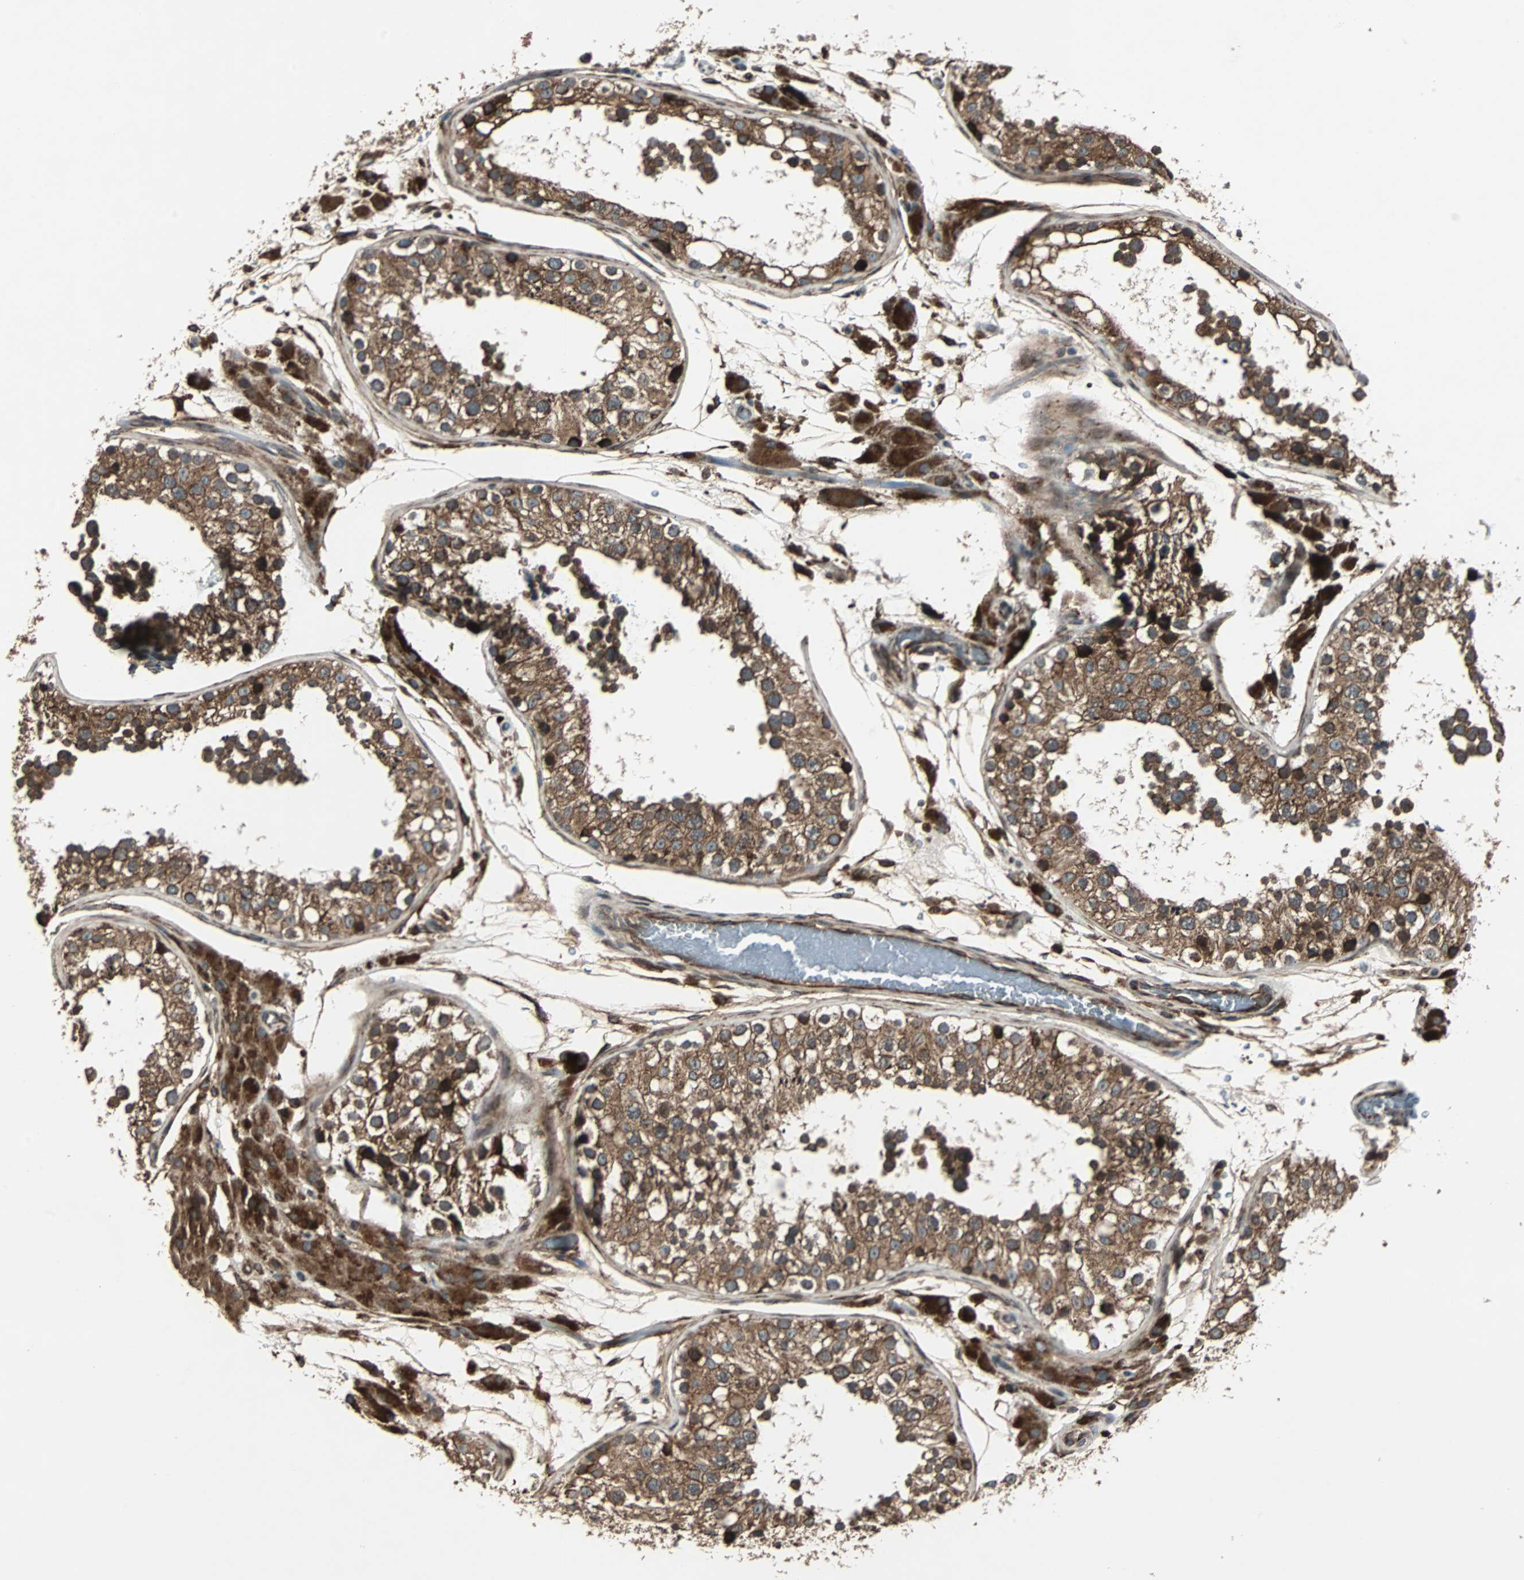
{"staining": {"intensity": "moderate", "quantity": ">75%", "location": "cytoplasmic/membranous"}, "tissue": "testis", "cell_type": "Cells in seminiferous ducts", "image_type": "normal", "snomed": [{"axis": "morphology", "description": "Normal tissue, NOS"}, {"axis": "topography", "description": "Testis"}], "caption": "Brown immunohistochemical staining in unremarkable human testis demonstrates moderate cytoplasmic/membranous positivity in about >75% of cells in seminiferous ducts.", "gene": "RAB7A", "patient": {"sex": "male", "age": 26}}